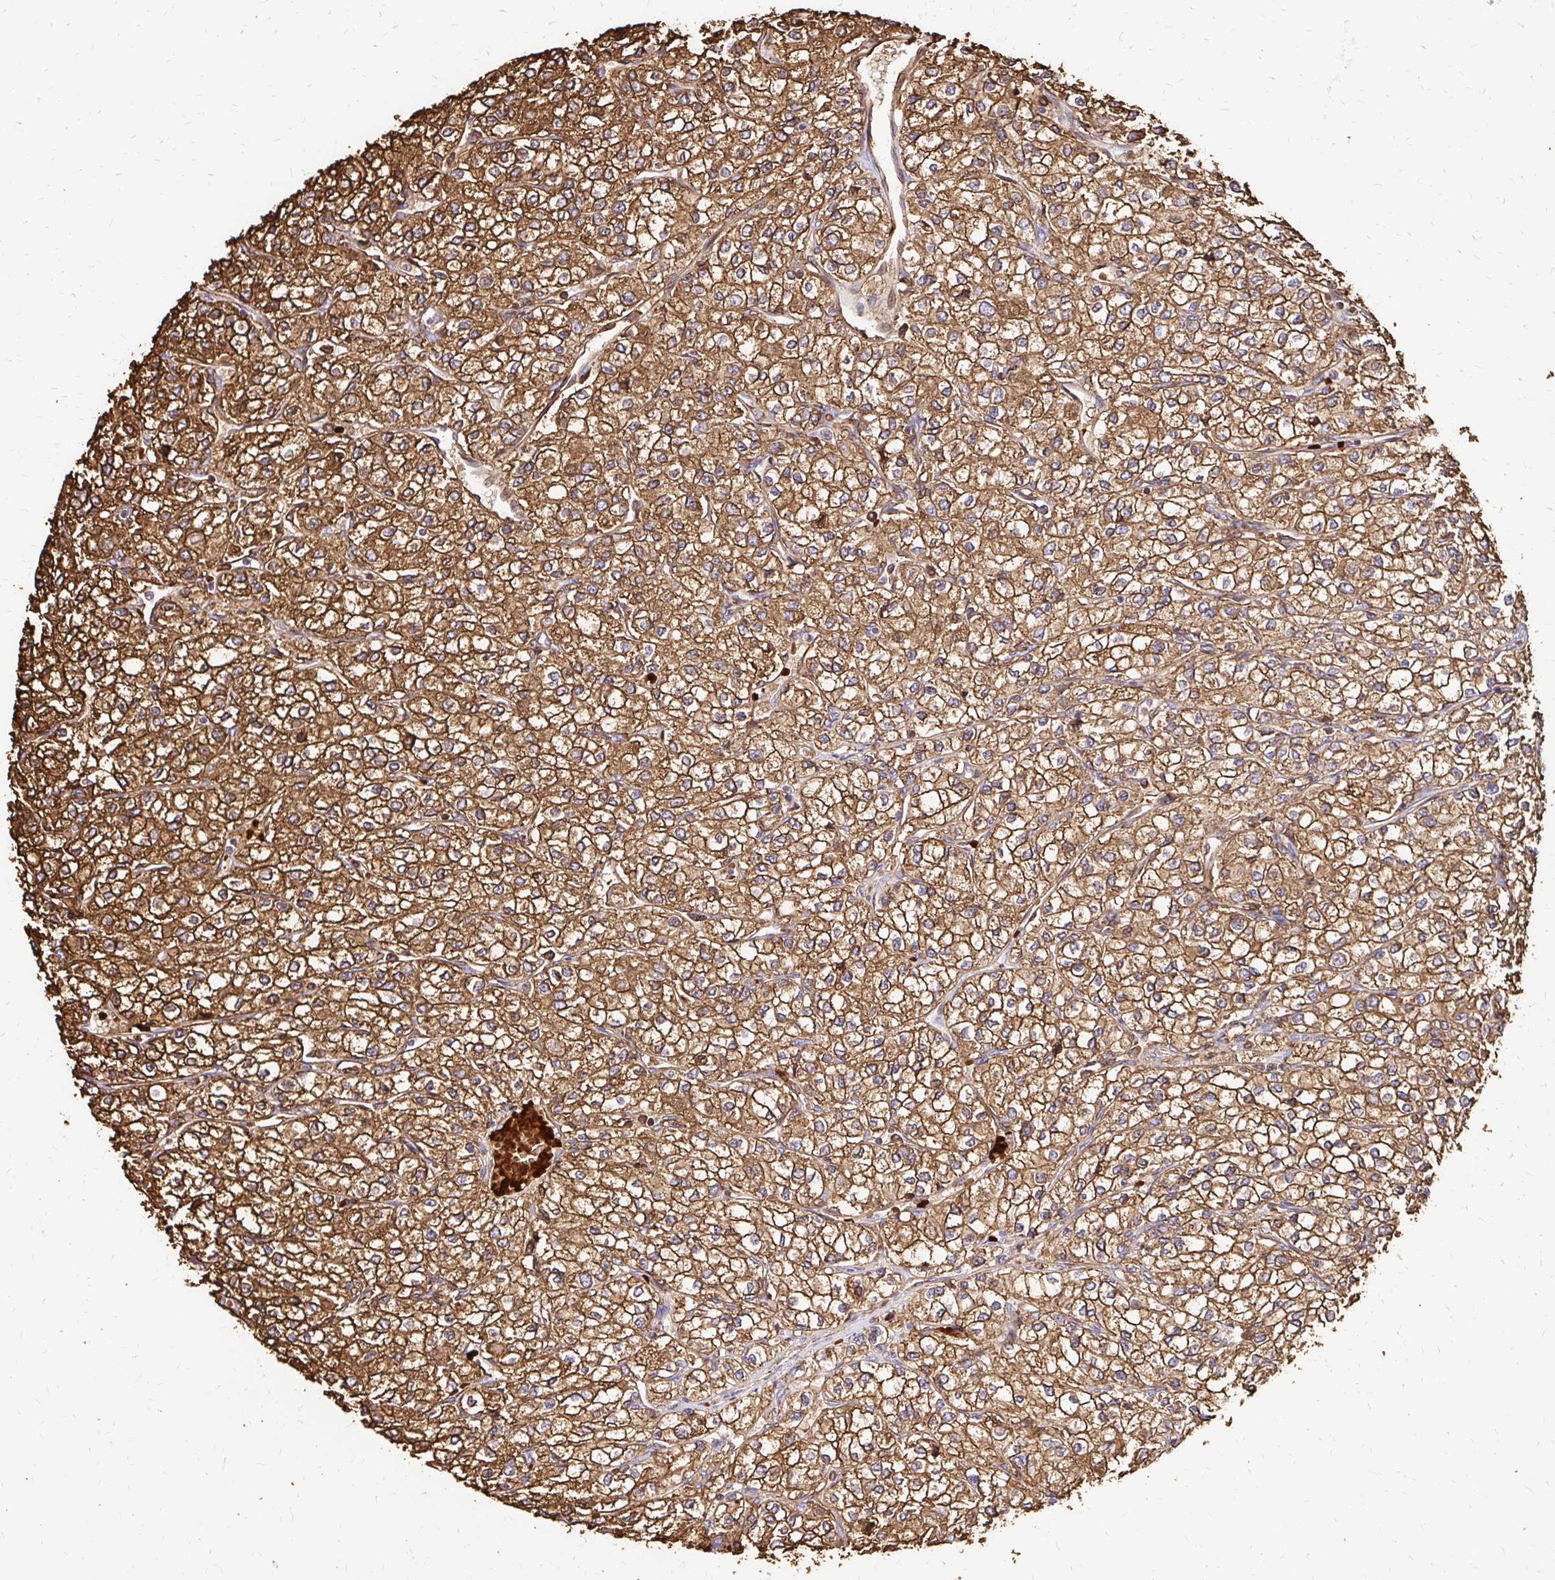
{"staining": {"intensity": "moderate", "quantity": ">75%", "location": "cytoplasmic/membranous"}, "tissue": "renal cancer", "cell_type": "Tumor cells", "image_type": "cancer", "snomed": [{"axis": "morphology", "description": "Adenocarcinoma, NOS"}, {"axis": "topography", "description": "Kidney"}], "caption": "Renal adenocarcinoma stained with a brown dye shows moderate cytoplasmic/membranous positive staining in approximately >75% of tumor cells.", "gene": "MRPL13", "patient": {"sex": "male", "age": 80}}